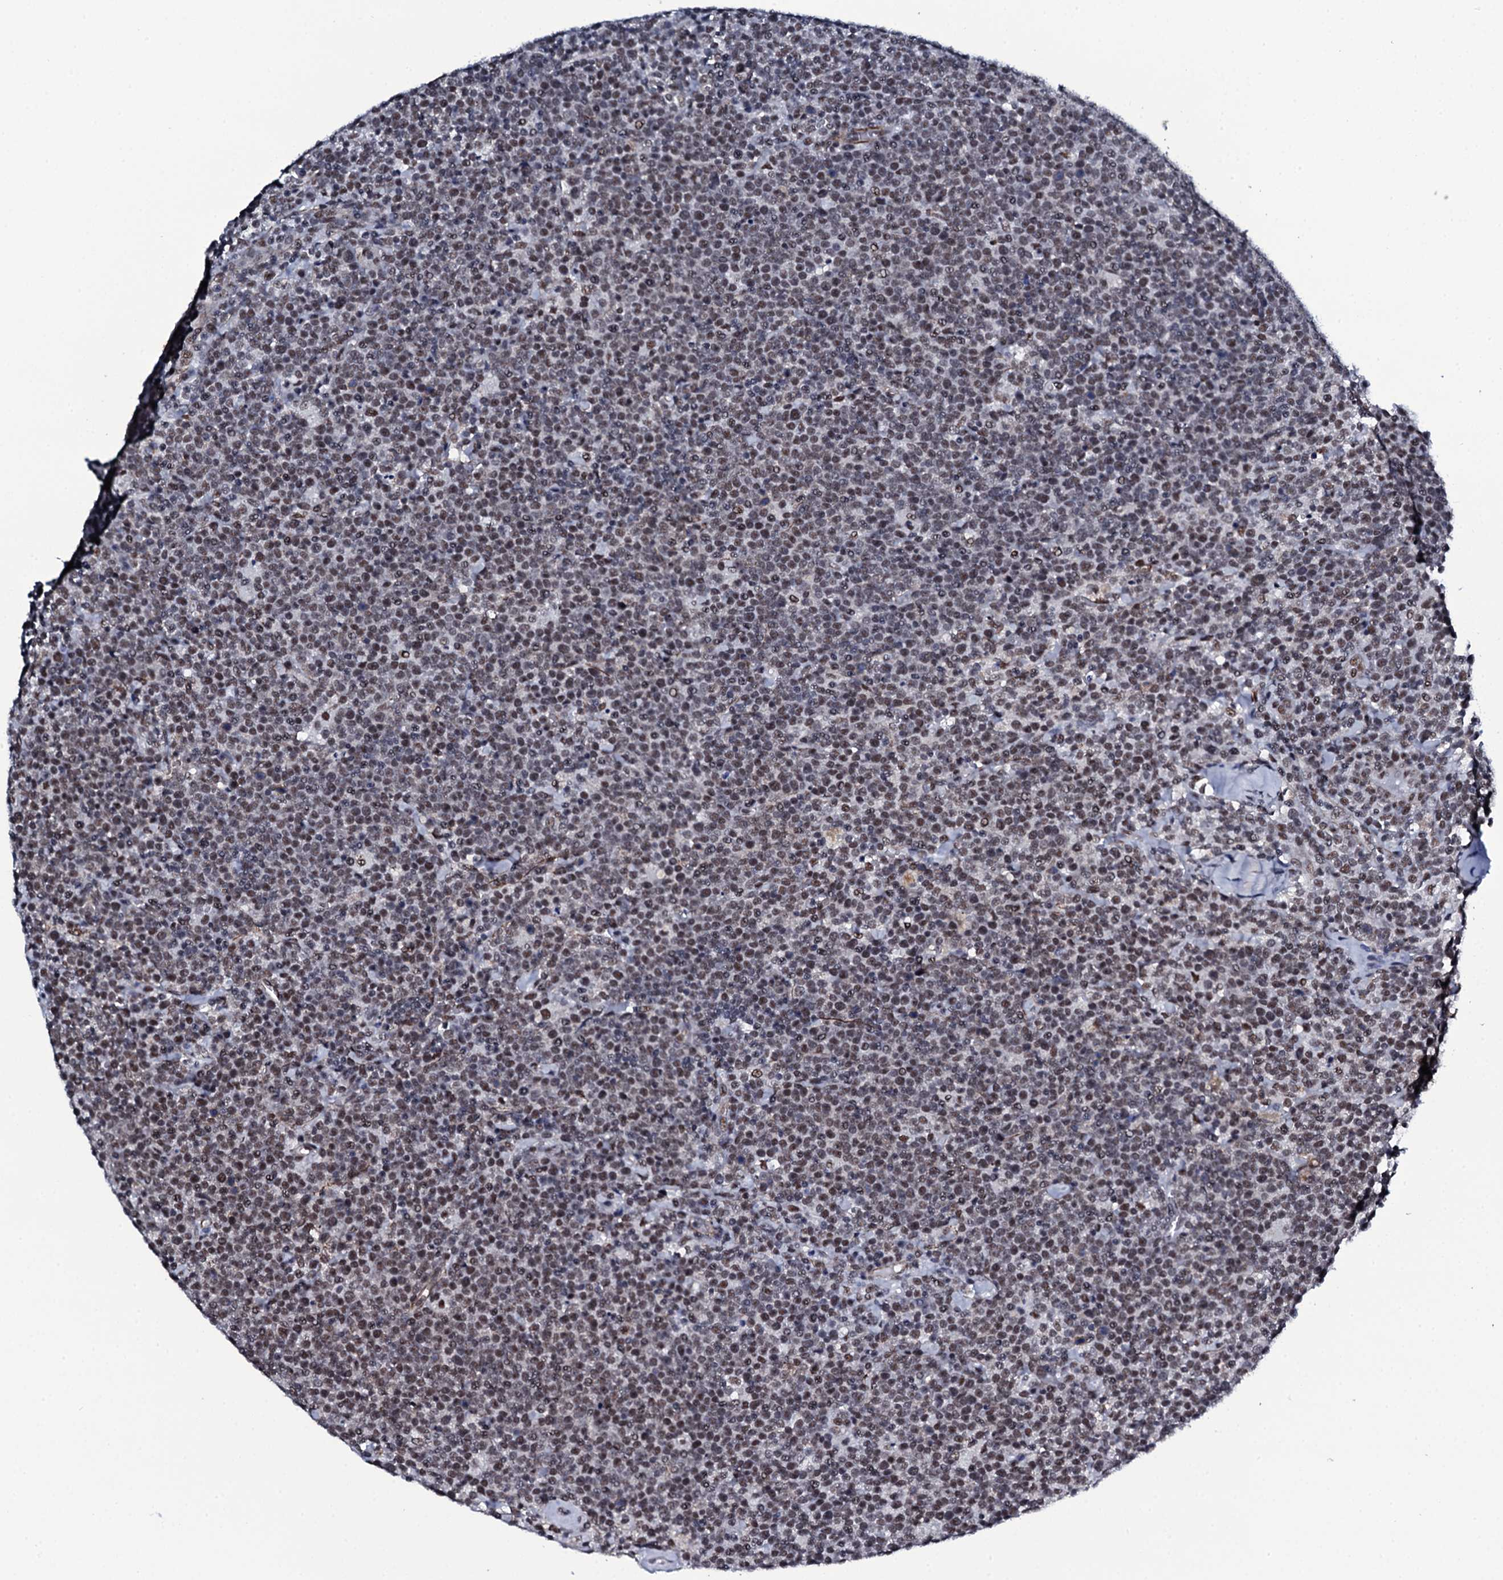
{"staining": {"intensity": "weak", "quantity": "25%-75%", "location": "nuclear"}, "tissue": "lymphoma", "cell_type": "Tumor cells", "image_type": "cancer", "snomed": [{"axis": "morphology", "description": "Malignant lymphoma, non-Hodgkin's type, High grade"}, {"axis": "topography", "description": "Lymph node"}], "caption": "Brown immunohistochemical staining in human high-grade malignant lymphoma, non-Hodgkin's type shows weak nuclear staining in about 25%-75% of tumor cells. (Stains: DAB in brown, nuclei in blue, Microscopy: brightfield microscopy at high magnification).", "gene": "CWC15", "patient": {"sex": "male", "age": 61}}